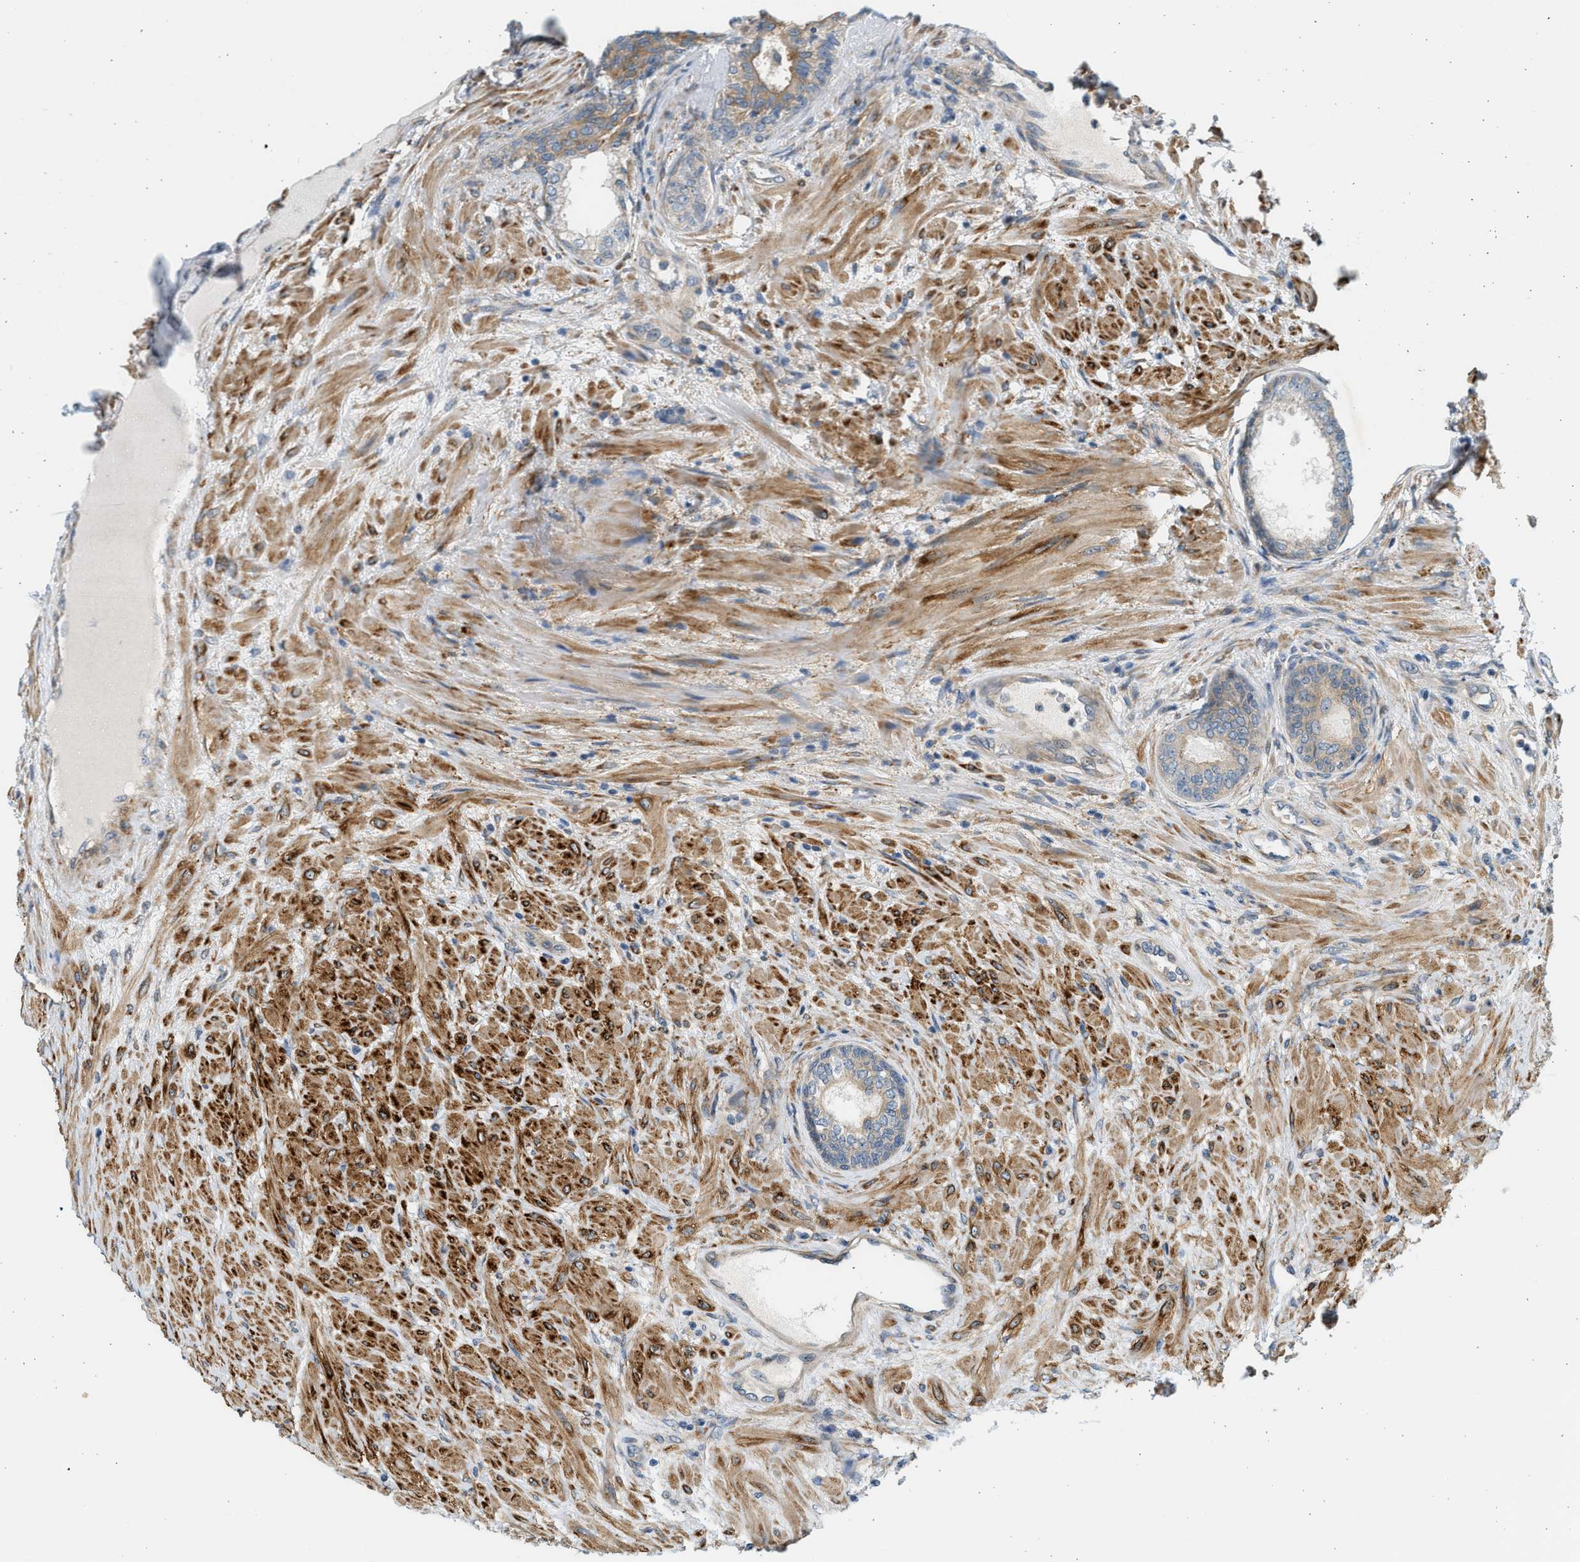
{"staining": {"intensity": "weak", "quantity": "25%-75%", "location": "cytoplasmic/membranous"}, "tissue": "prostate", "cell_type": "Glandular cells", "image_type": "normal", "snomed": [{"axis": "morphology", "description": "Normal tissue, NOS"}, {"axis": "topography", "description": "Prostate"}], "caption": "Prostate stained with a brown dye reveals weak cytoplasmic/membranous positive staining in about 25%-75% of glandular cells.", "gene": "KDELR2", "patient": {"sex": "male", "age": 76}}